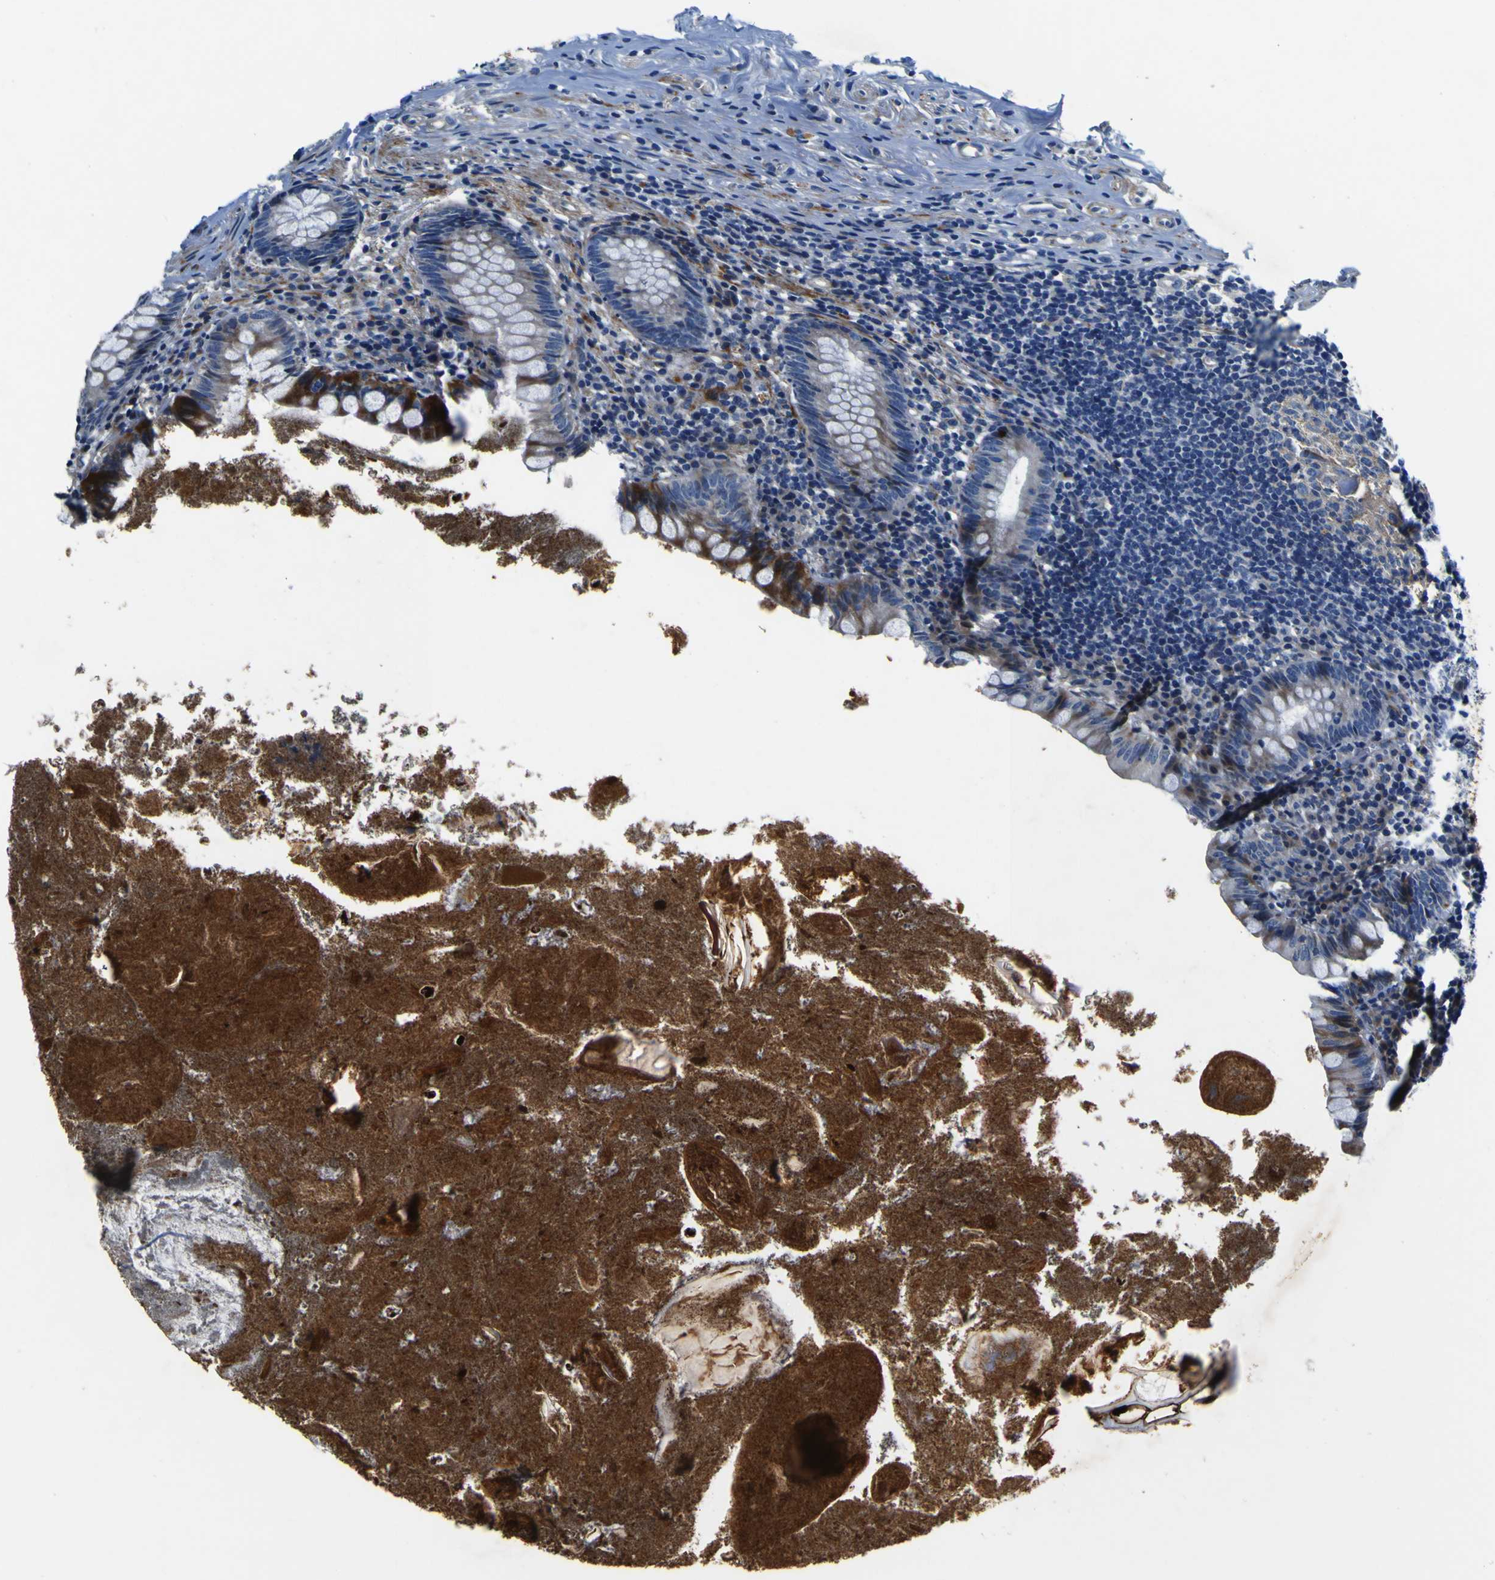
{"staining": {"intensity": "moderate", "quantity": "<25%", "location": "cytoplasmic/membranous"}, "tissue": "appendix", "cell_type": "Glandular cells", "image_type": "normal", "snomed": [{"axis": "morphology", "description": "Normal tissue, NOS"}, {"axis": "topography", "description": "Appendix"}], "caption": "Immunohistochemical staining of normal human appendix shows <25% levels of moderate cytoplasmic/membranous protein expression in about <25% of glandular cells.", "gene": "AGAP3", "patient": {"sex": "male", "age": 52}}